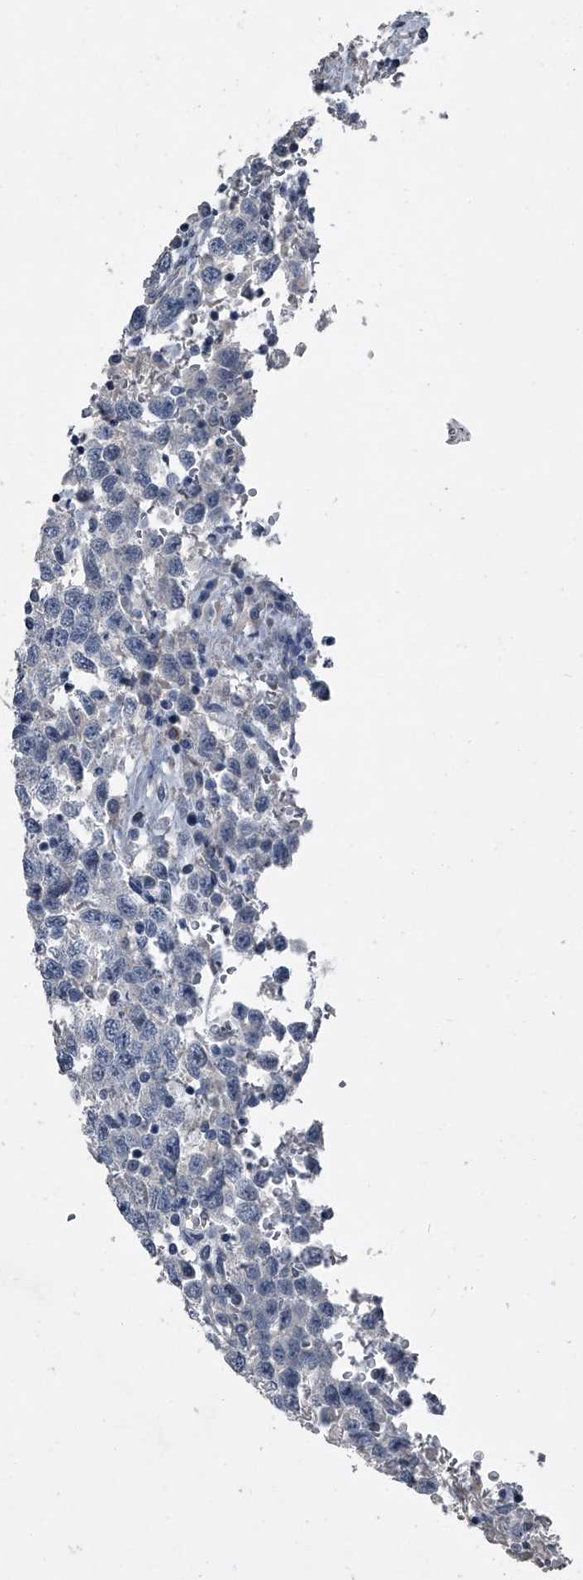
{"staining": {"intensity": "negative", "quantity": "none", "location": "none"}, "tissue": "testis cancer", "cell_type": "Tumor cells", "image_type": "cancer", "snomed": [{"axis": "morphology", "description": "Seminoma, NOS"}, {"axis": "topography", "description": "Testis"}], "caption": "Tumor cells show no significant expression in seminoma (testis).", "gene": "HEPHL1", "patient": {"sex": "male", "age": 41}}